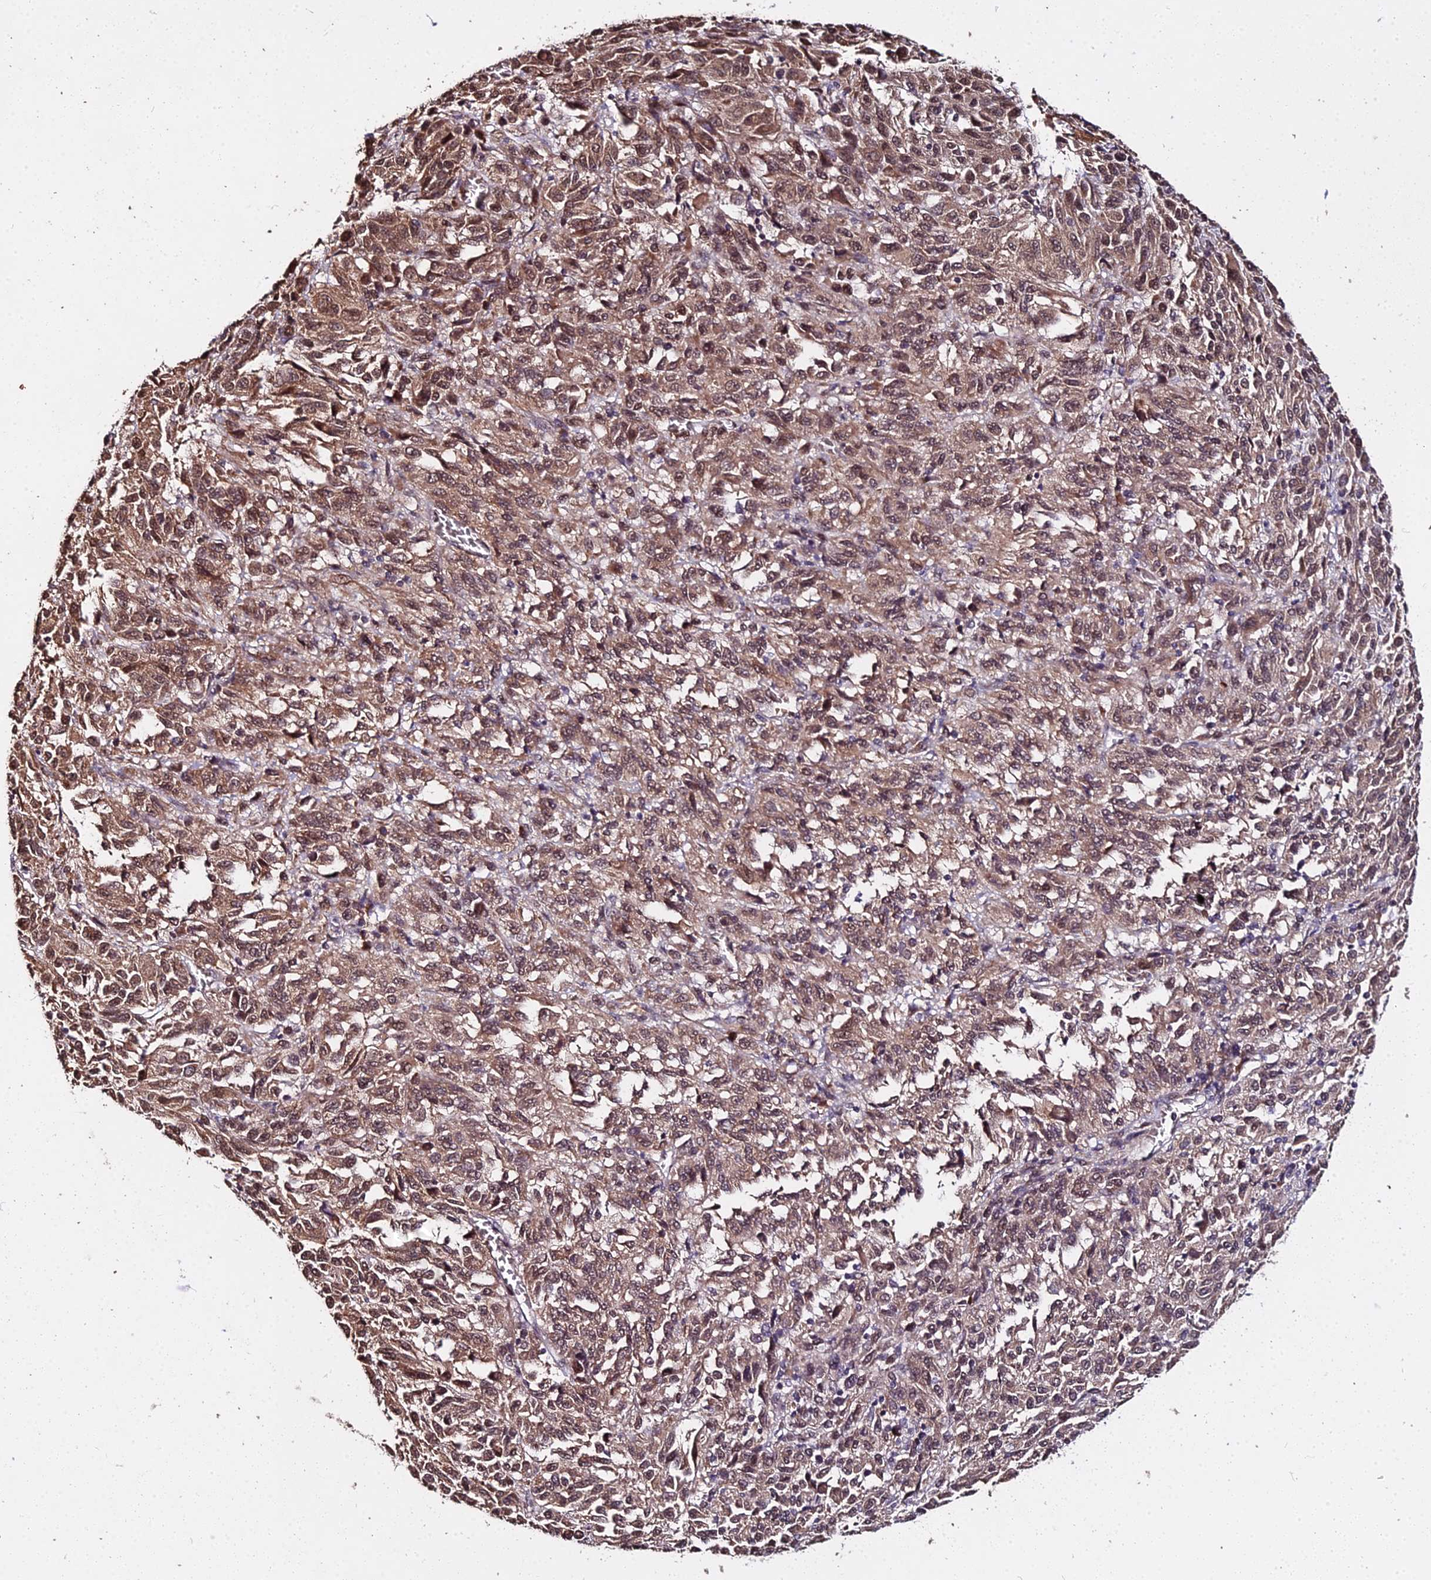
{"staining": {"intensity": "moderate", "quantity": ">75%", "location": "cytoplasmic/membranous,nuclear"}, "tissue": "melanoma", "cell_type": "Tumor cells", "image_type": "cancer", "snomed": [{"axis": "morphology", "description": "Malignant melanoma, Metastatic site"}, {"axis": "topography", "description": "Lung"}], "caption": "Immunohistochemical staining of human malignant melanoma (metastatic site) reveals medium levels of moderate cytoplasmic/membranous and nuclear staining in approximately >75% of tumor cells.", "gene": "ZDBF2", "patient": {"sex": "male", "age": 64}}